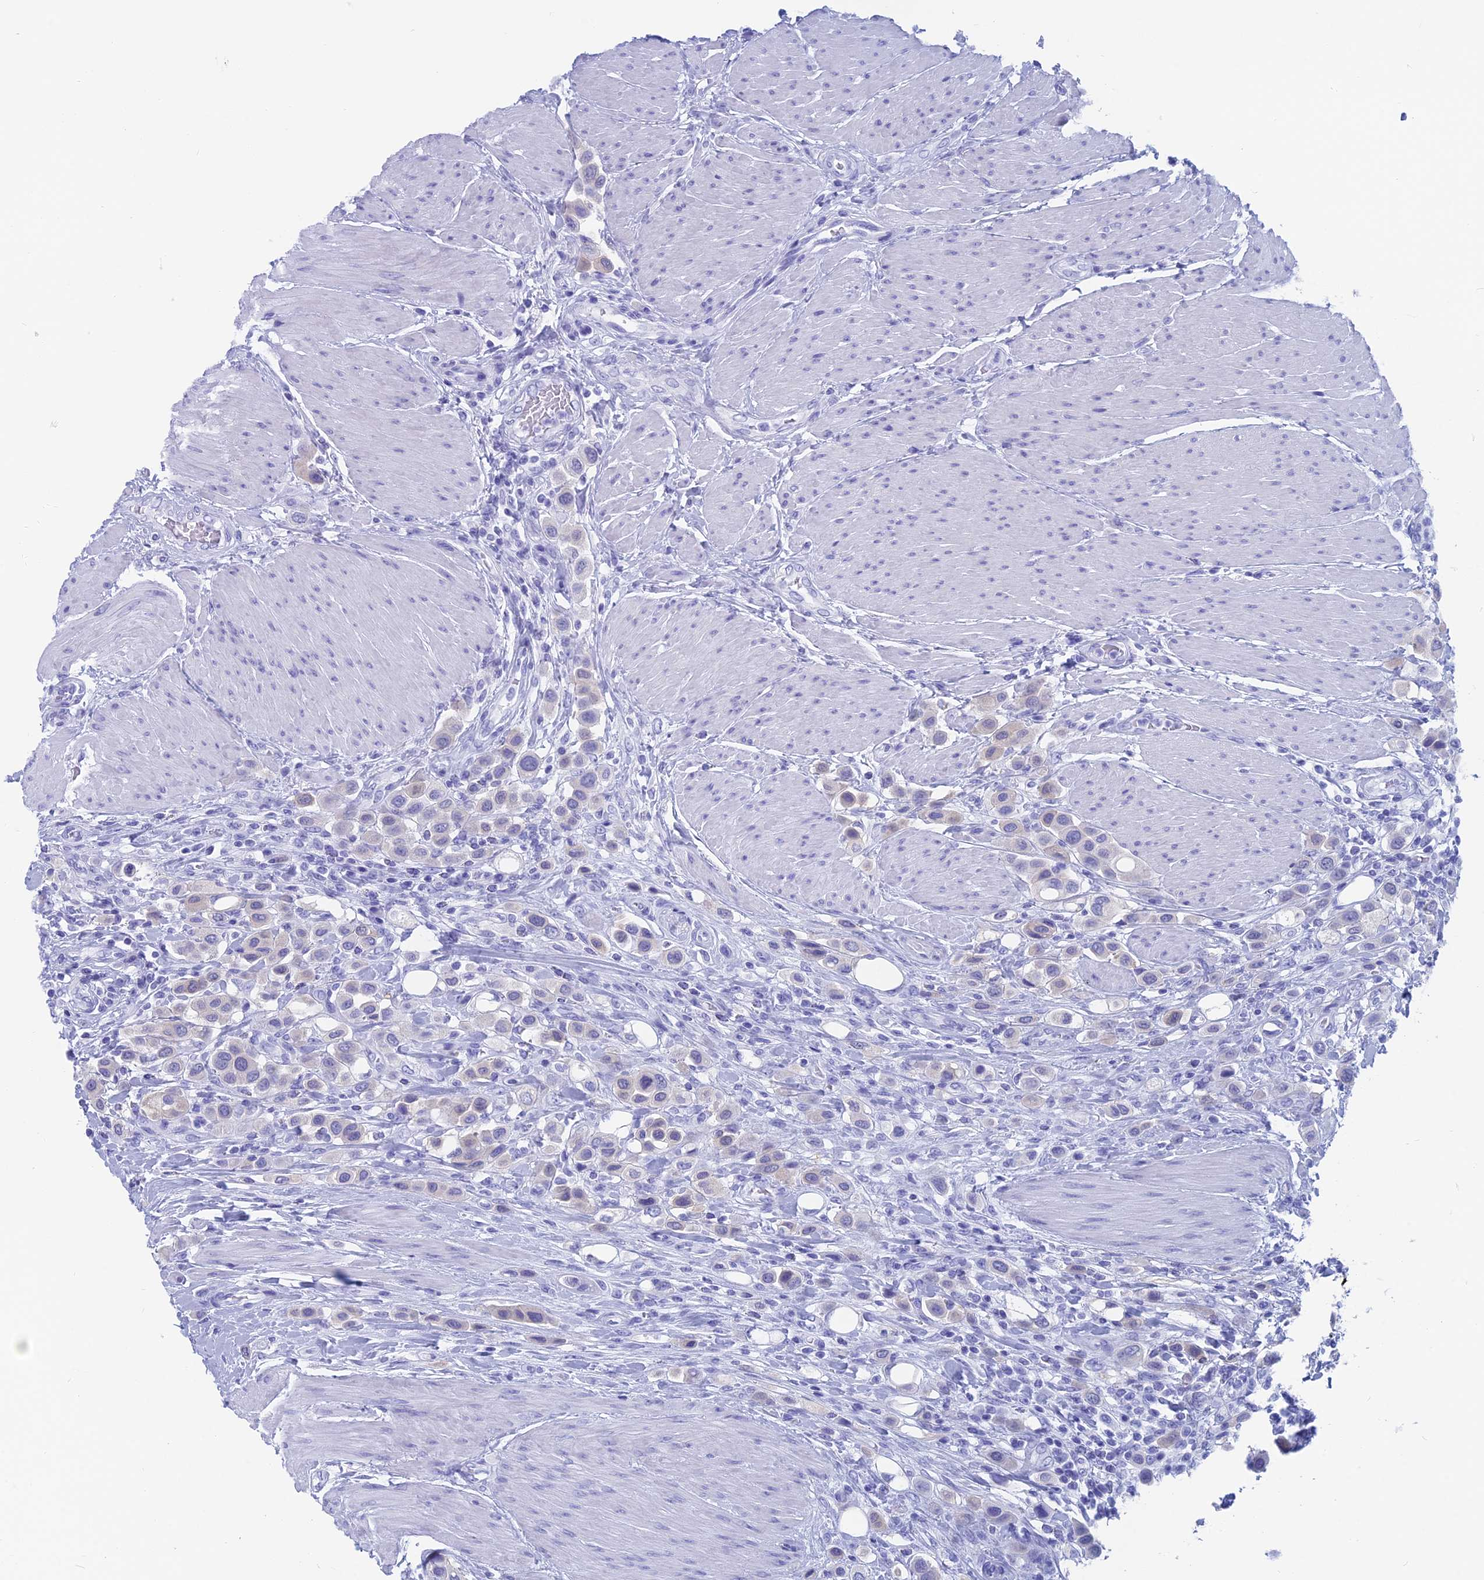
{"staining": {"intensity": "negative", "quantity": "none", "location": "none"}, "tissue": "urothelial cancer", "cell_type": "Tumor cells", "image_type": "cancer", "snomed": [{"axis": "morphology", "description": "Urothelial carcinoma, High grade"}, {"axis": "topography", "description": "Urinary bladder"}], "caption": "Histopathology image shows no protein staining in tumor cells of urothelial carcinoma (high-grade) tissue.", "gene": "CAPS", "patient": {"sex": "male", "age": 50}}